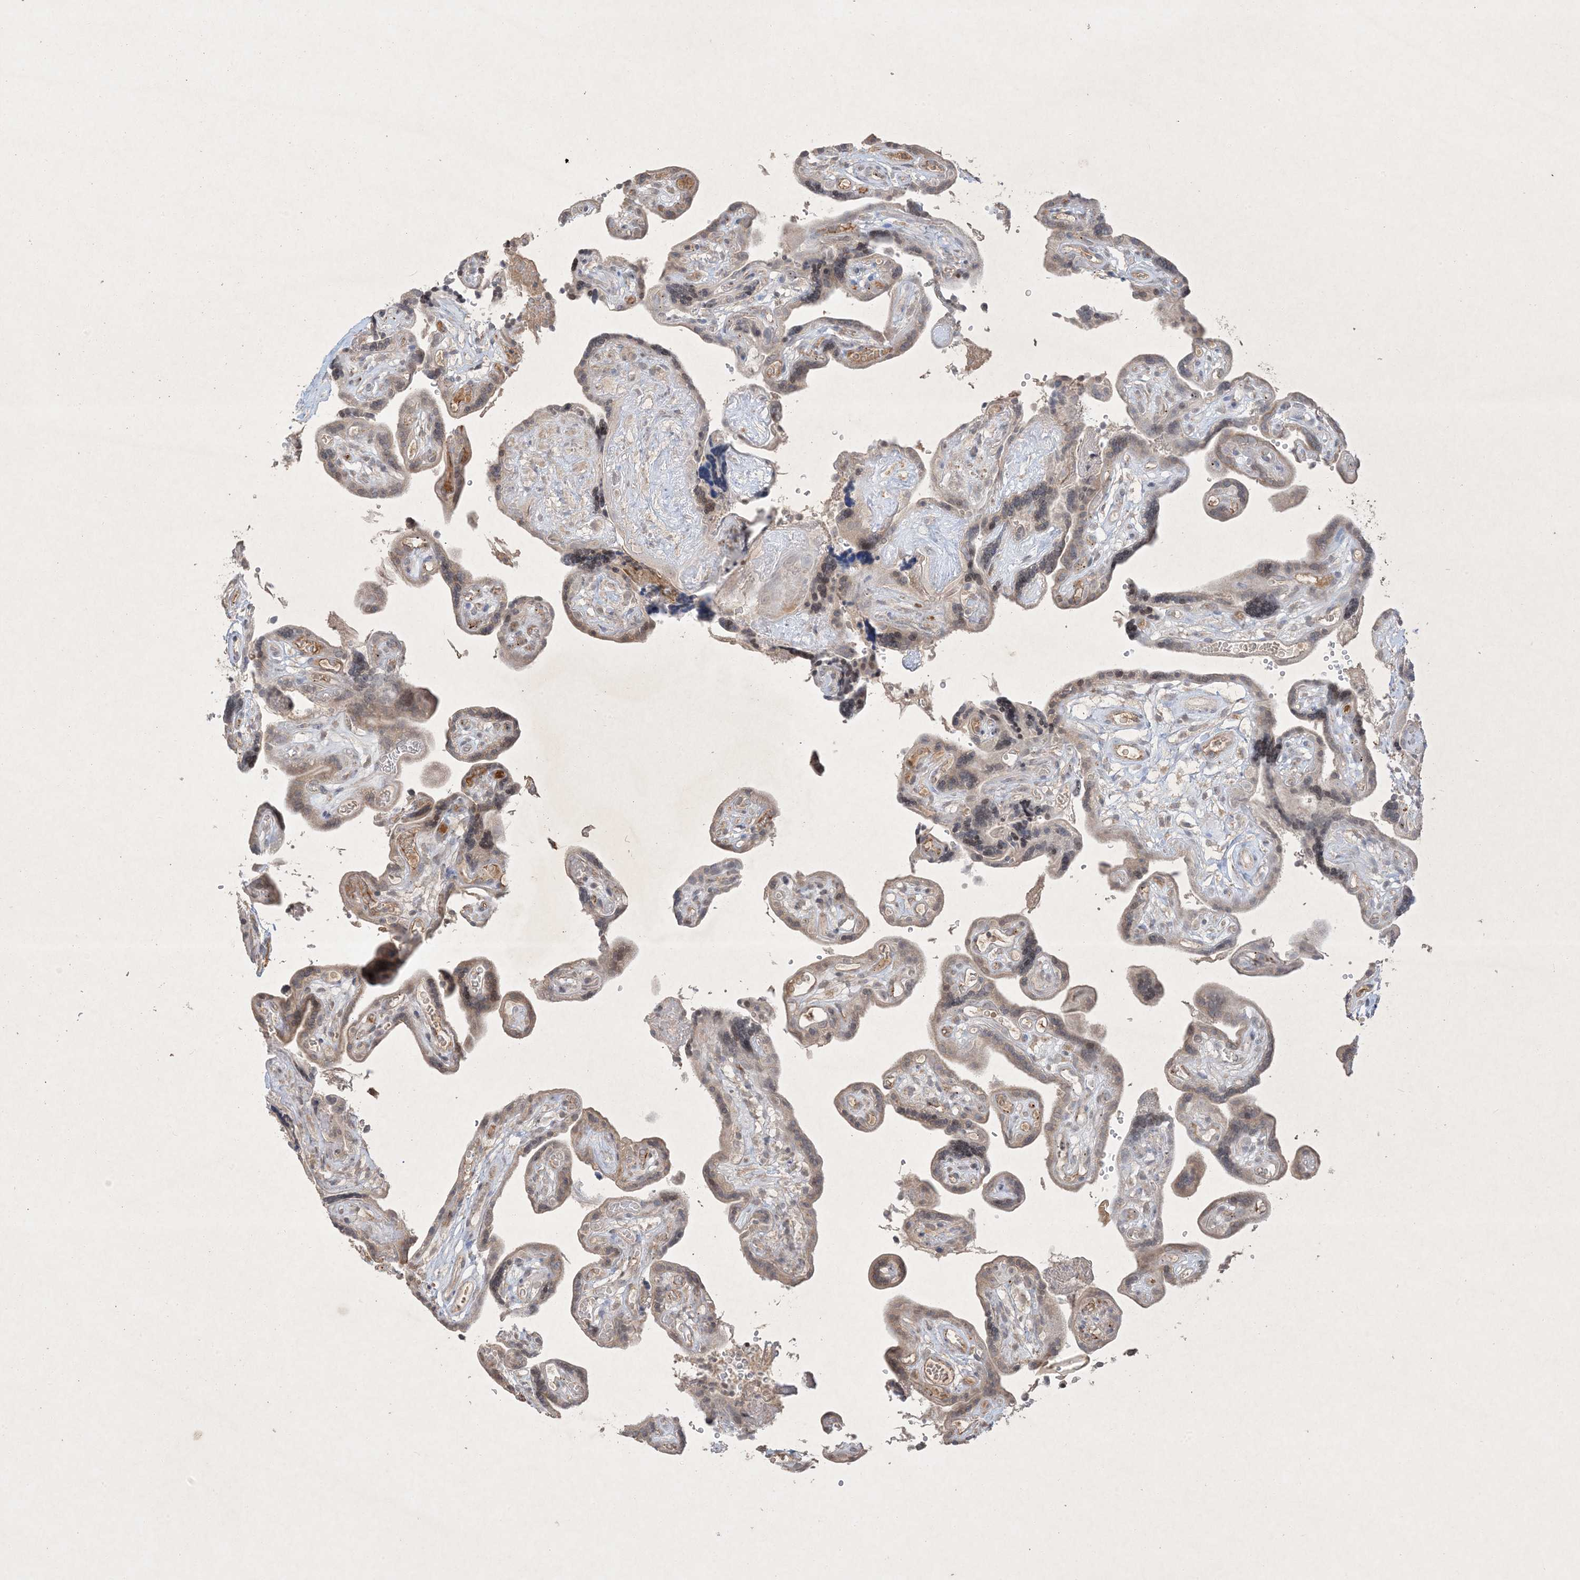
{"staining": {"intensity": "weak", "quantity": ">75%", "location": "cytoplasmic/membranous"}, "tissue": "placenta", "cell_type": "Decidual cells", "image_type": "normal", "snomed": [{"axis": "morphology", "description": "Normal tissue, NOS"}, {"axis": "topography", "description": "Placenta"}], "caption": "Protein staining by immunohistochemistry reveals weak cytoplasmic/membranous expression in about >75% of decidual cells in unremarkable placenta.", "gene": "PRSS36", "patient": {"sex": "female", "age": 30}}